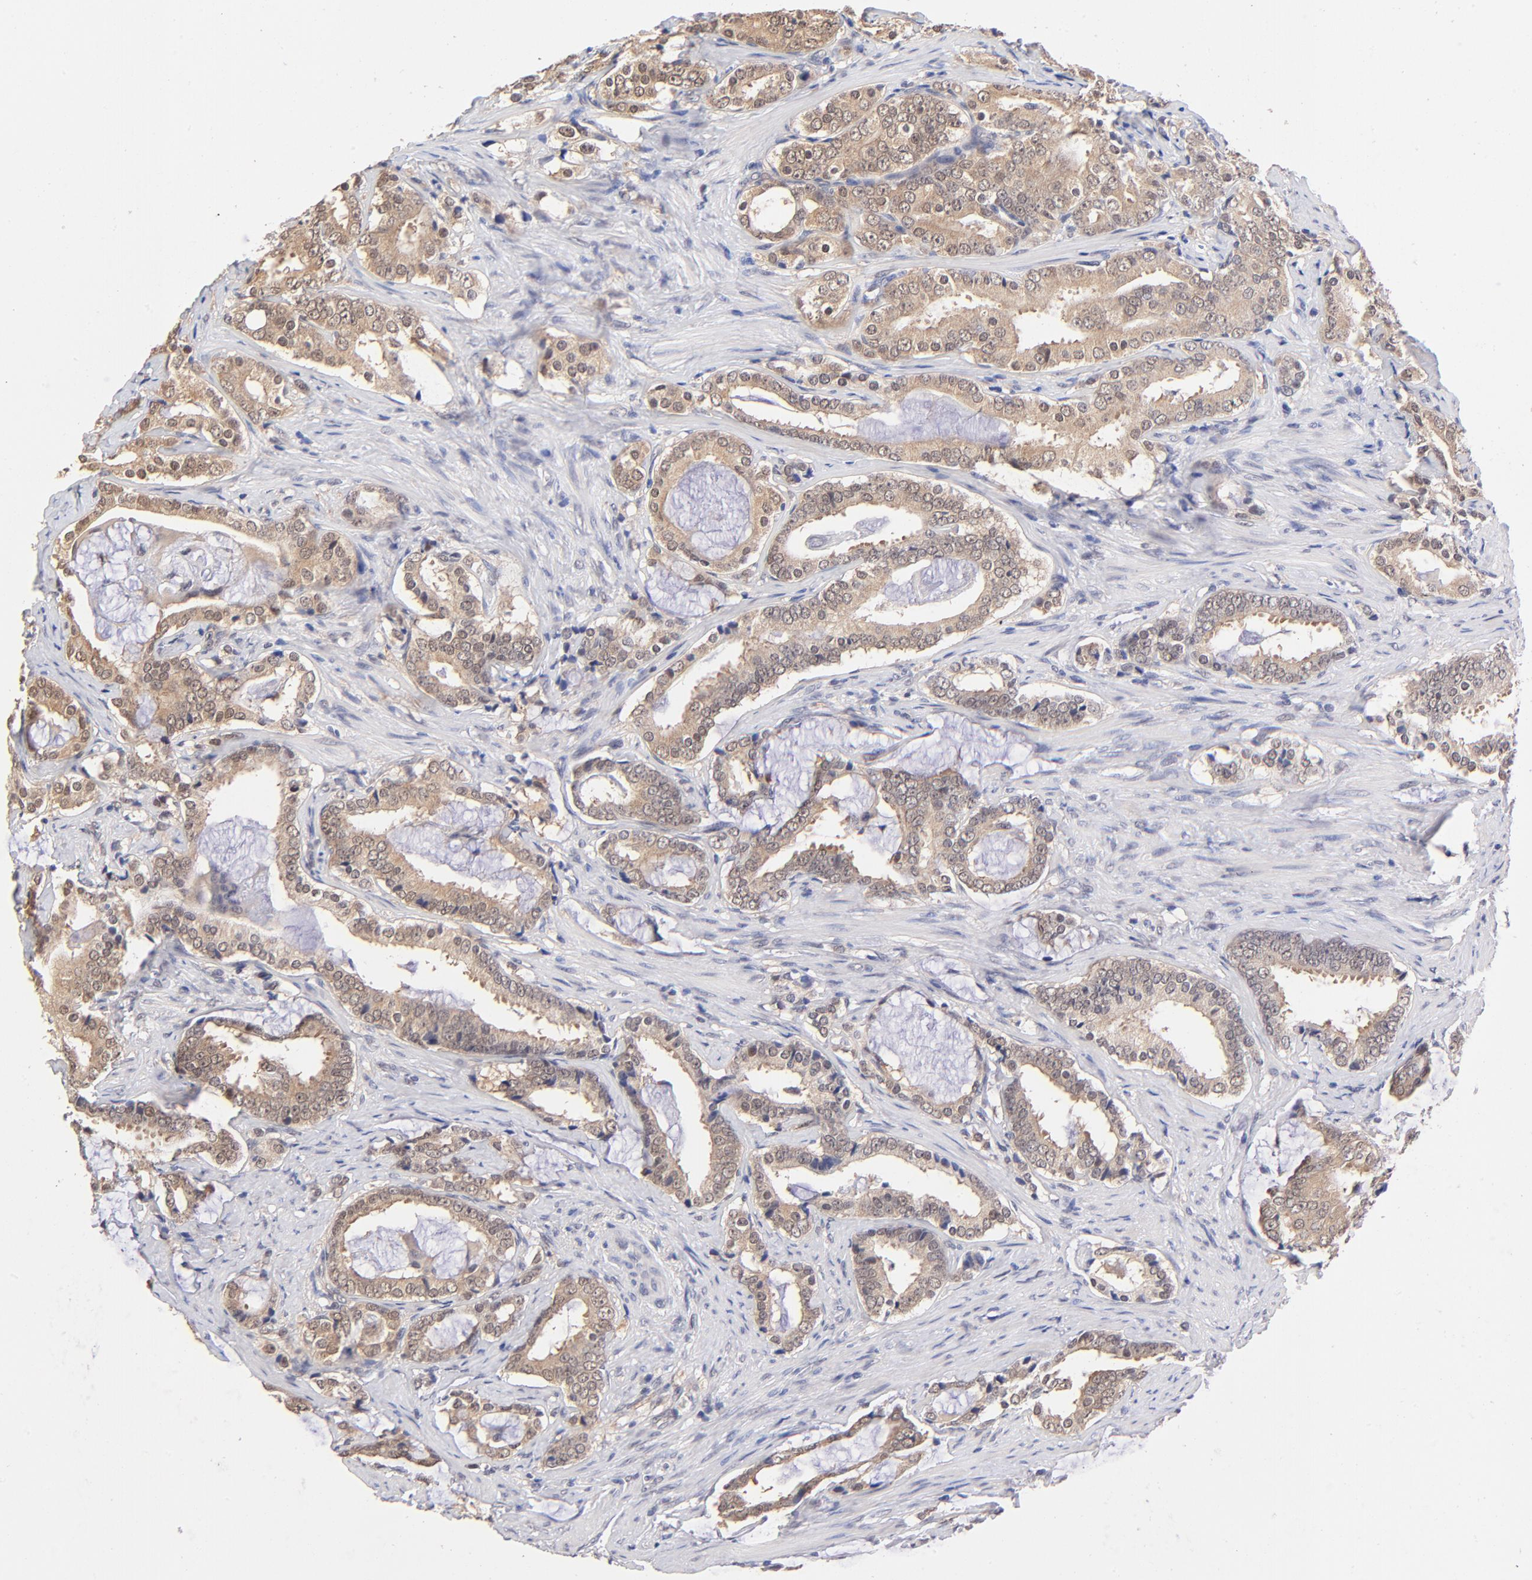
{"staining": {"intensity": "weak", "quantity": "25%-75%", "location": "cytoplasmic/membranous,nuclear"}, "tissue": "prostate cancer", "cell_type": "Tumor cells", "image_type": "cancer", "snomed": [{"axis": "morphology", "description": "Adenocarcinoma, Low grade"}, {"axis": "topography", "description": "Prostate"}], "caption": "A high-resolution image shows IHC staining of low-grade adenocarcinoma (prostate), which reveals weak cytoplasmic/membranous and nuclear staining in about 25%-75% of tumor cells. (Stains: DAB (3,3'-diaminobenzidine) in brown, nuclei in blue, Microscopy: brightfield microscopy at high magnification).", "gene": "TXNL1", "patient": {"sex": "male", "age": 59}}